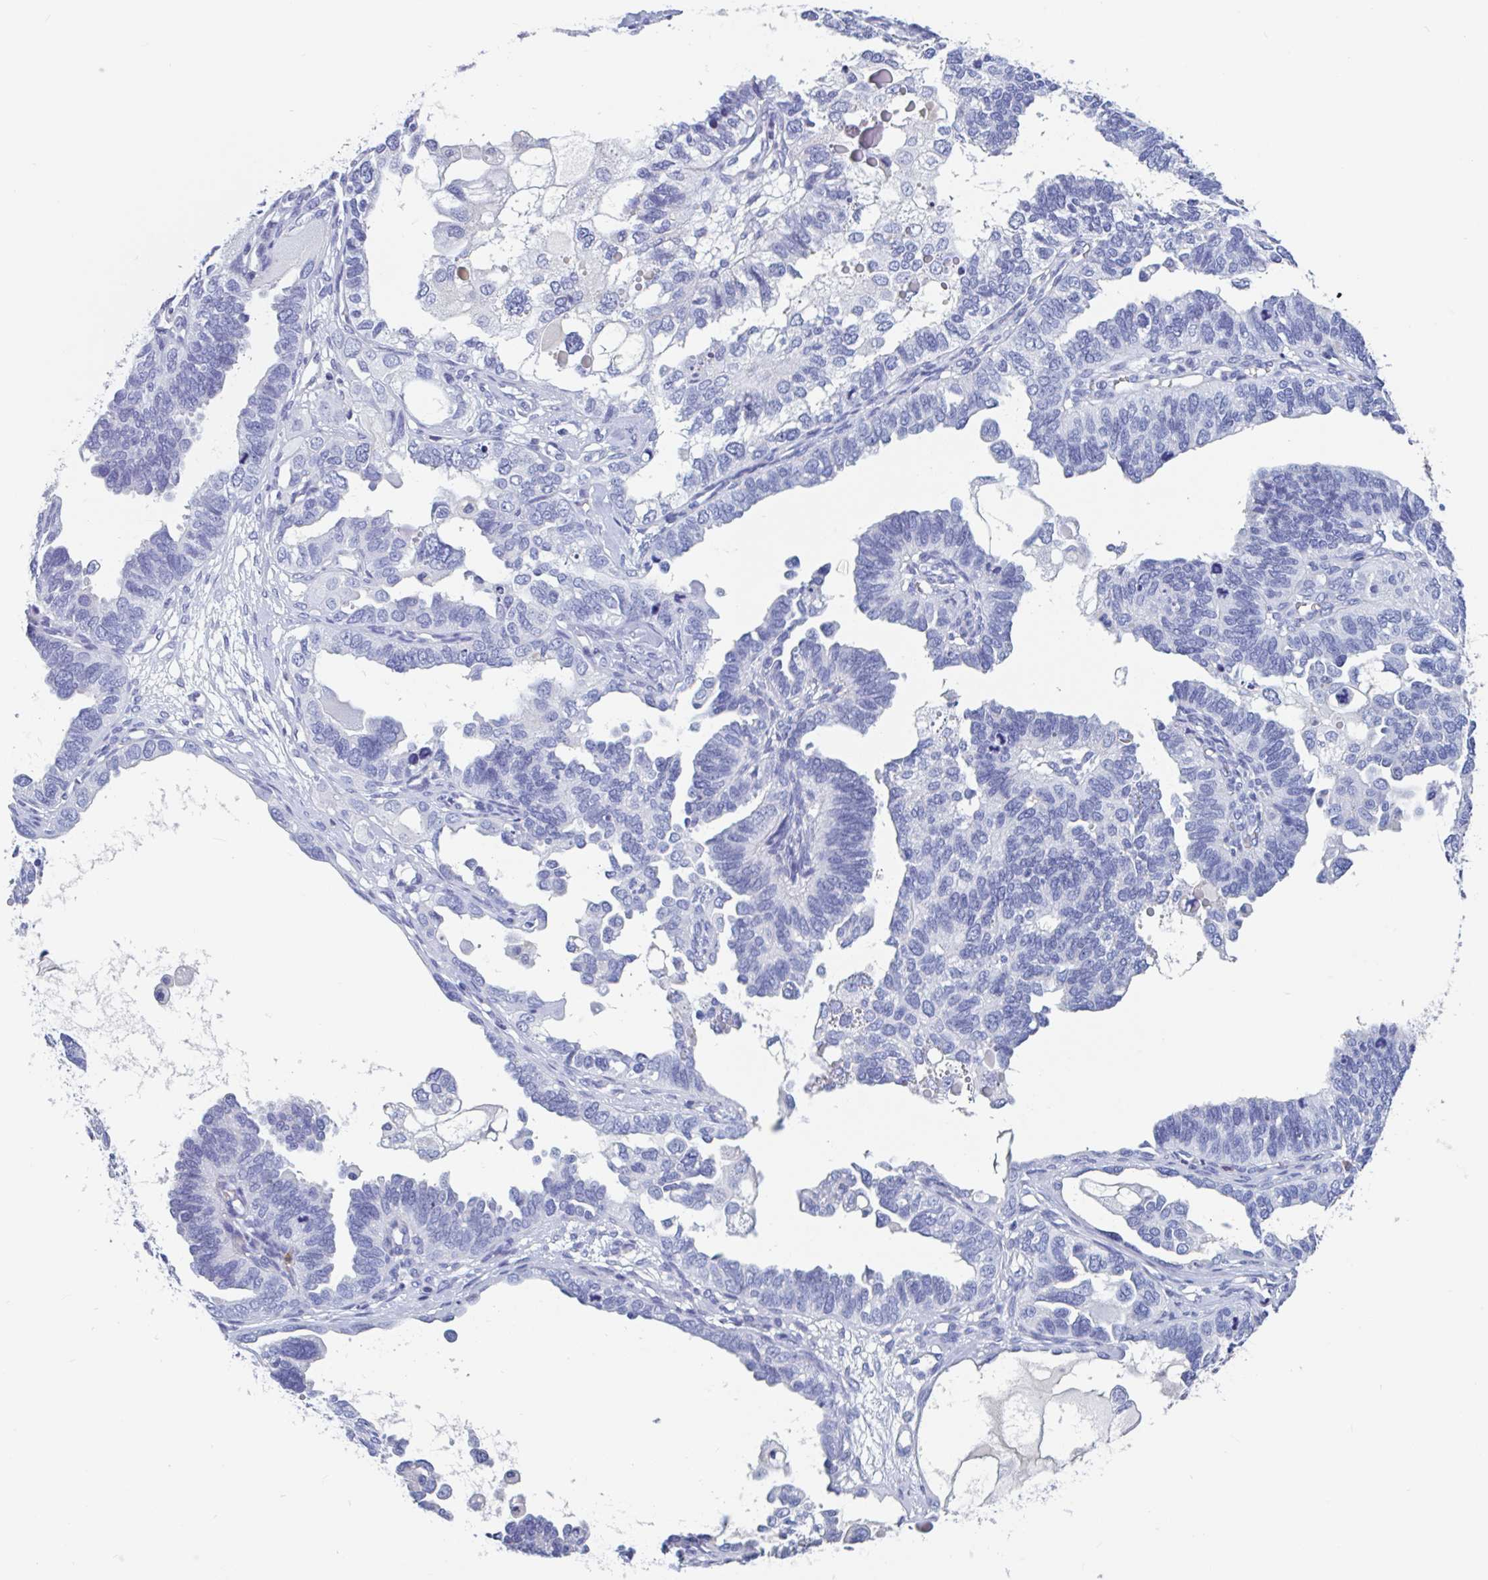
{"staining": {"intensity": "negative", "quantity": "none", "location": "none"}, "tissue": "ovarian cancer", "cell_type": "Tumor cells", "image_type": "cancer", "snomed": [{"axis": "morphology", "description": "Cystadenocarcinoma, serous, NOS"}, {"axis": "topography", "description": "Ovary"}], "caption": "Tumor cells are negative for protein expression in human ovarian cancer.", "gene": "ZNHIT2", "patient": {"sex": "female", "age": 51}}